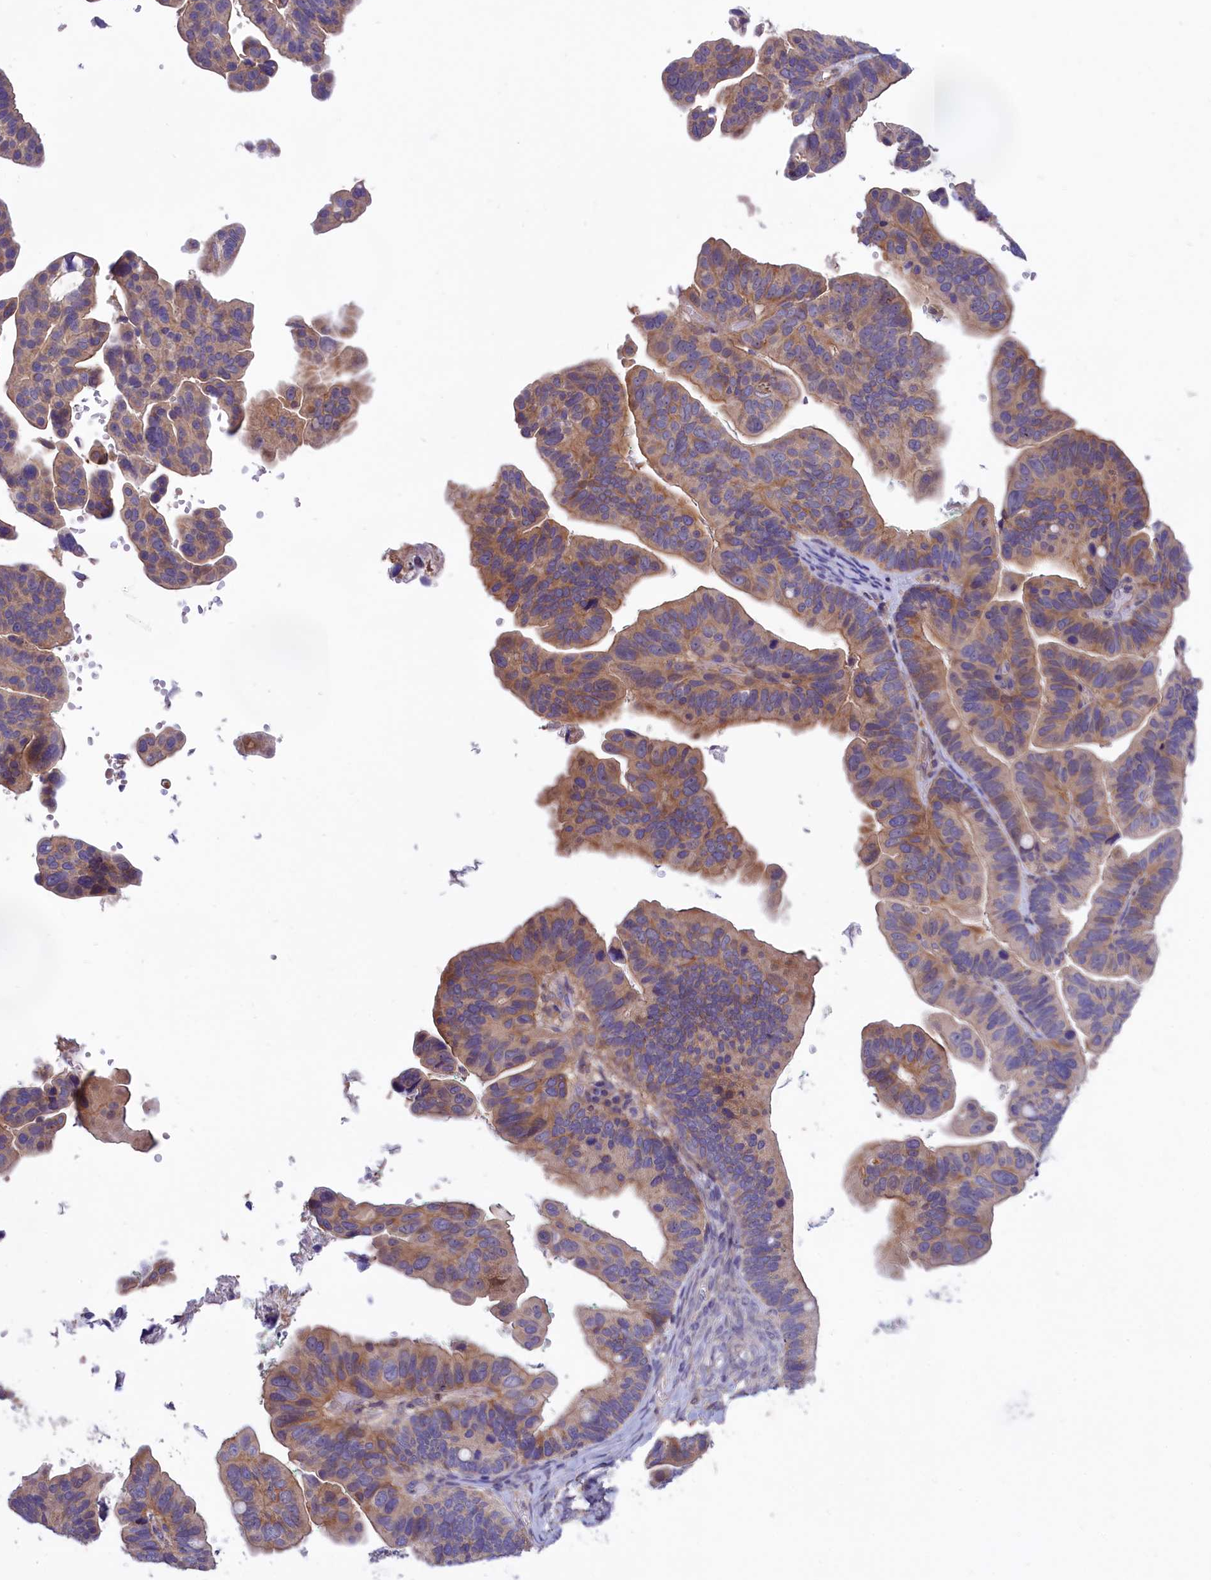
{"staining": {"intensity": "moderate", "quantity": ">75%", "location": "cytoplasmic/membranous"}, "tissue": "ovarian cancer", "cell_type": "Tumor cells", "image_type": "cancer", "snomed": [{"axis": "morphology", "description": "Cystadenocarcinoma, serous, NOS"}, {"axis": "topography", "description": "Ovary"}], "caption": "Serous cystadenocarcinoma (ovarian) stained with a protein marker shows moderate staining in tumor cells.", "gene": "AMDHD2", "patient": {"sex": "female", "age": 56}}